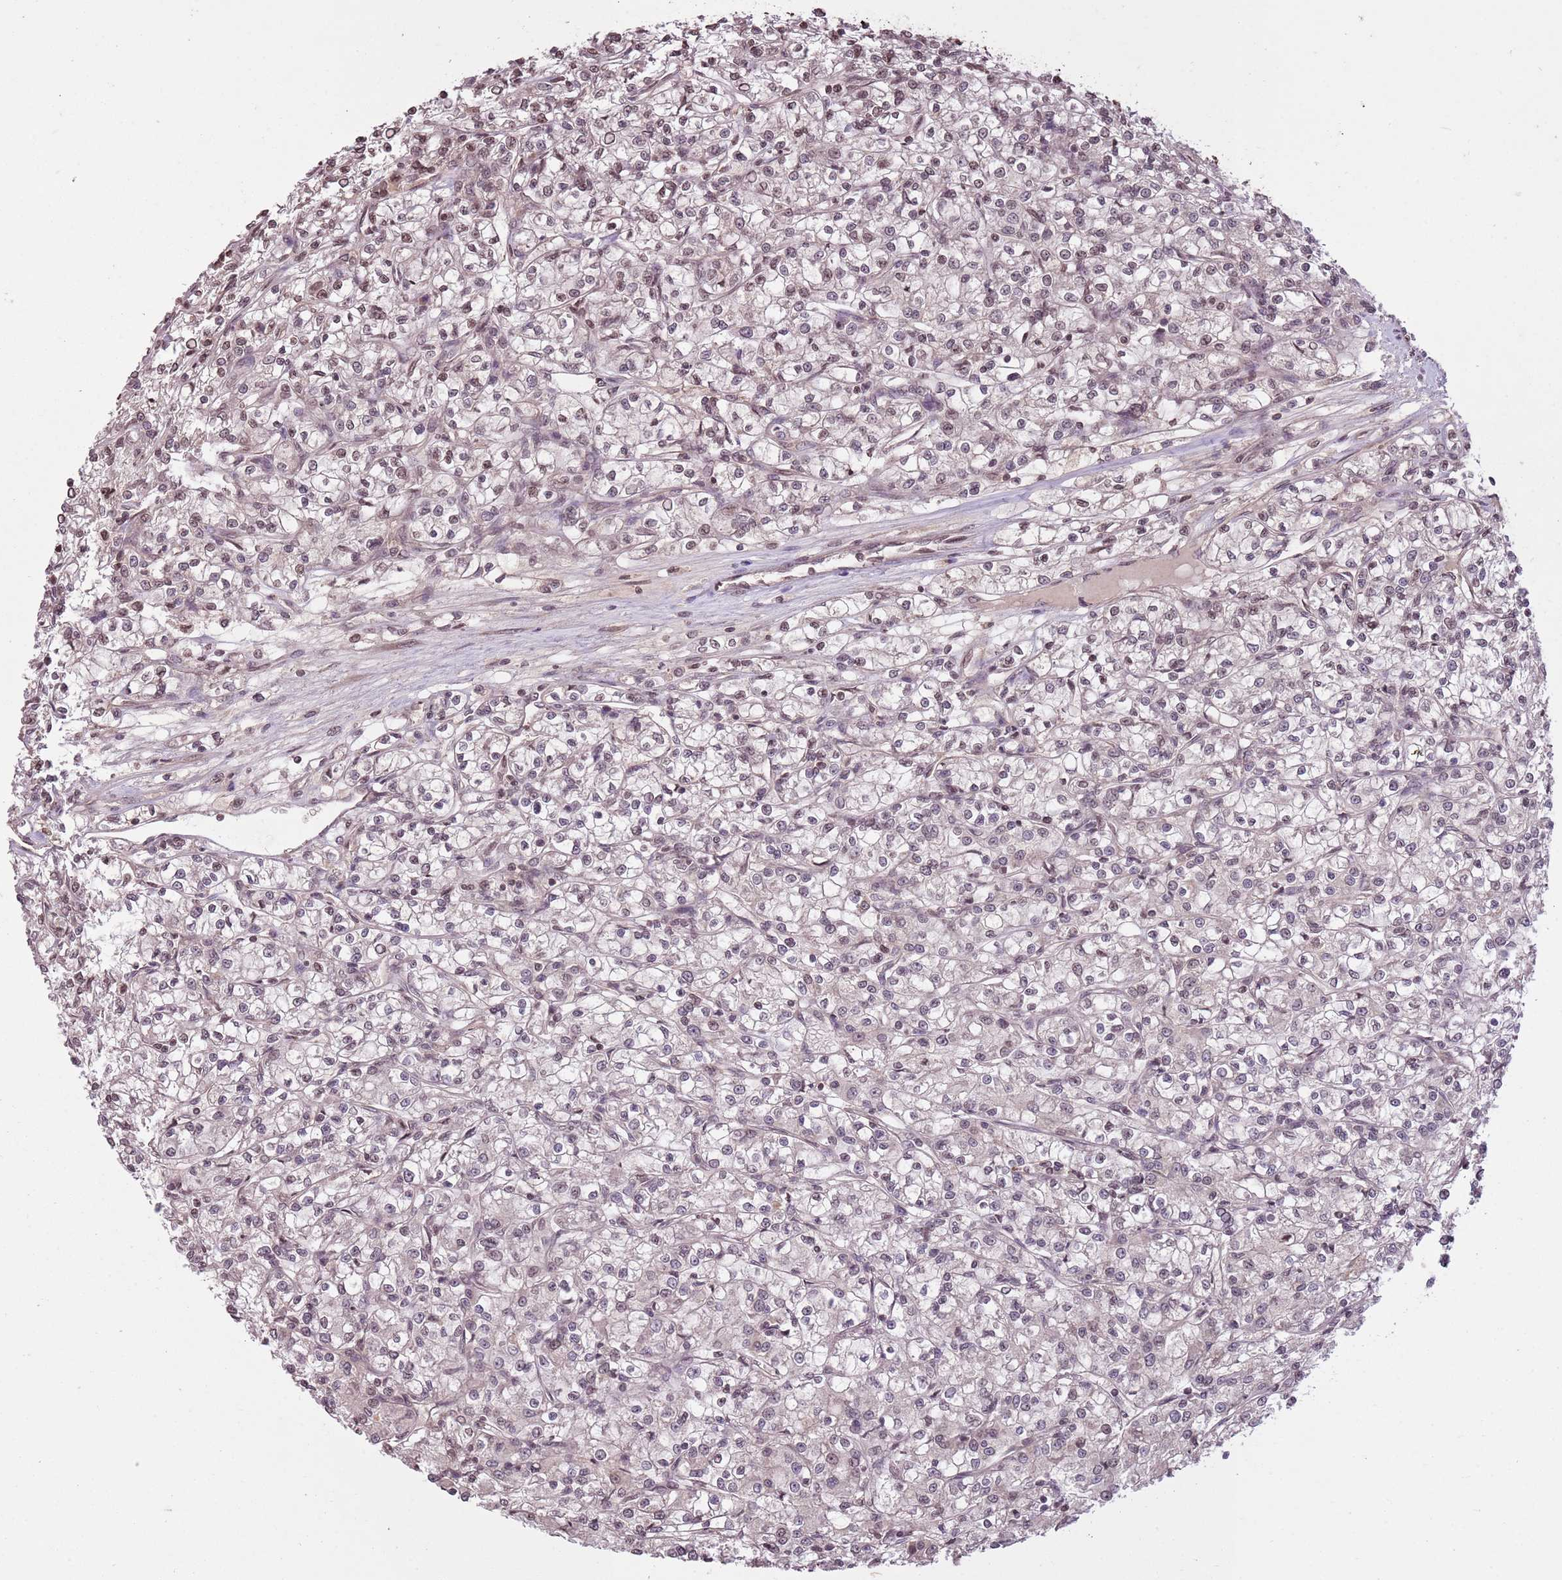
{"staining": {"intensity": "weak", "quantity": "<25%", "location": "nuclear"}, "tissue": "renal cancer", "cell_type": "Tumor cells", "image_type": "cancer", "snomed": [{"axis": "morphology", "description": "Adenocarcinoma, NOS"}, {"axis": "topography", "description": "Kidney"}], "caption": "Tumor cells show no significant staining in renal cancer (adenocarcinoma).", "gene": "CAPN9", "patient": {"sex": "female", "age": 59}}